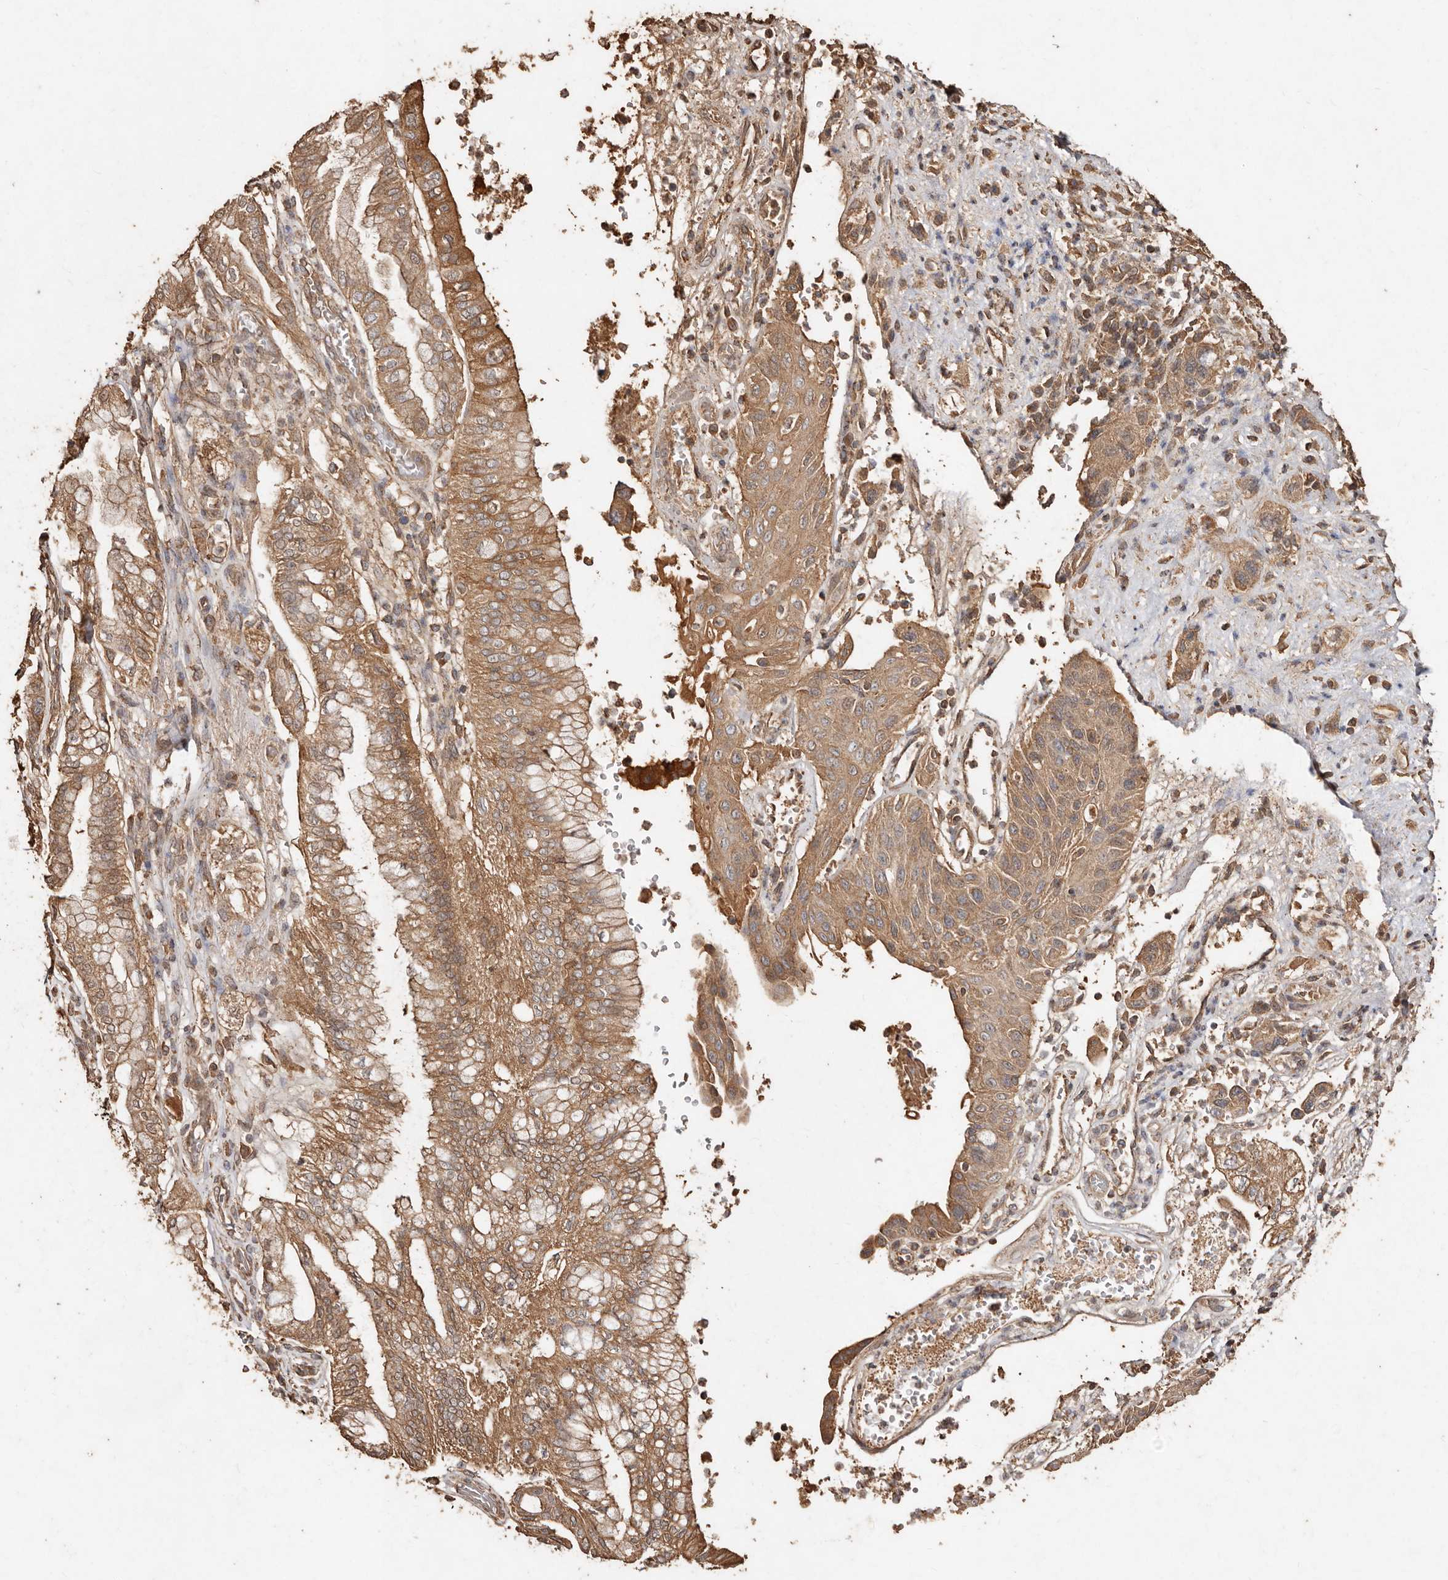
{"staining": {"intensity": "moderate", "quantity": ">75%", "location": "cytoplasmic/membranous"}, "tissue": "pancreatic cancer", "cell_type": "Tumor cells", "image_type": "cancer", "snomed": [{"axis": "morphology", "description": "Adenocarcinoma, NOS"}, {"axis": "topography", "description": "Pancreas"}], "caption": "Tumor cells reveal moderate cytoplasmic/membranous expression in about >75% of cells in pancreatic cancer (adenocarcinoma). (DAB (3,3'-diaminobenzidine) = brown stain, brightfield microscopy at high magnification).", "gene": "FARS2", "patient": {"sex": "female", "age": 73}}